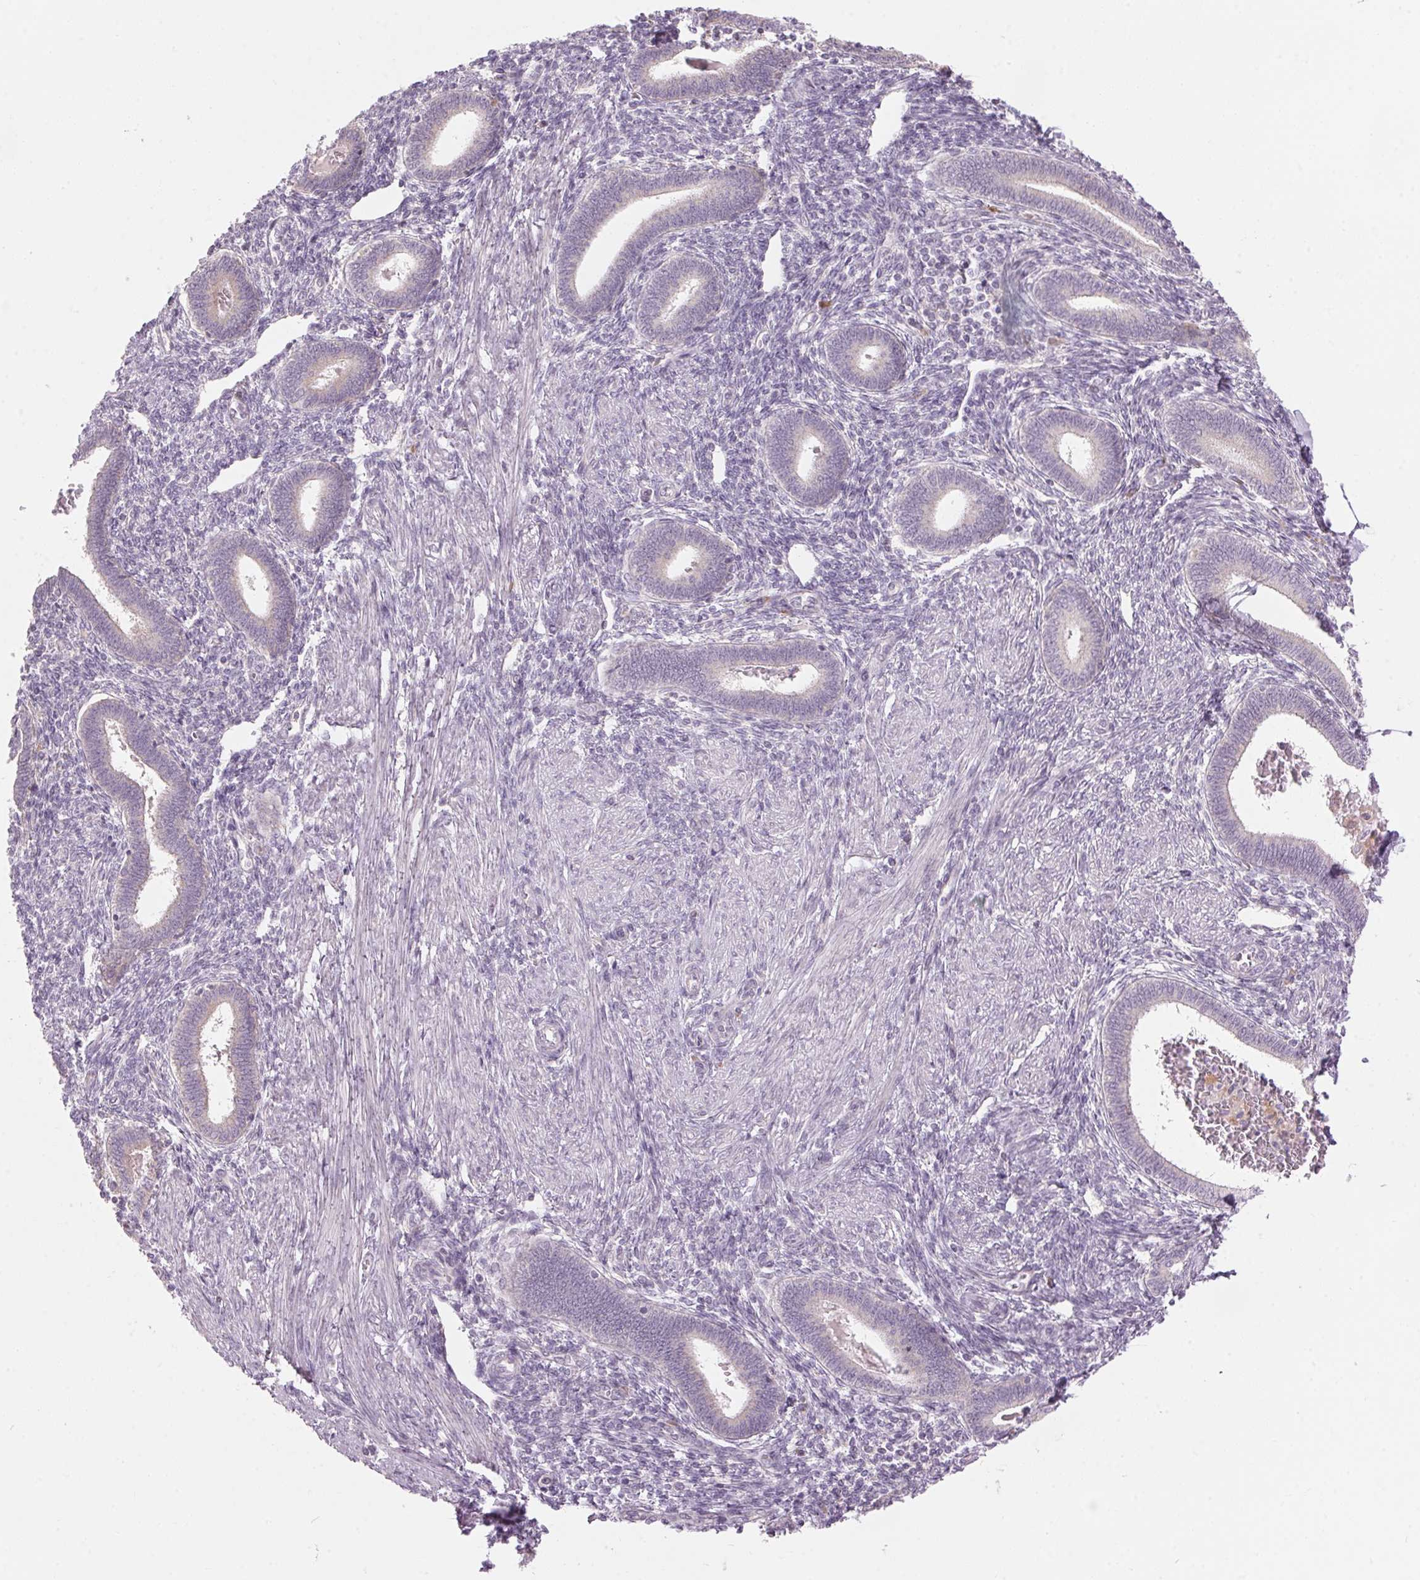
{"staining": {"intensity": "negative", "quantity": "none", "location": "none"}, "tissue": "endometrium", "cell_type": "Cells in endometrial stroma", "image_type": "normal", "snomed": [{"axis": "morphology", "description": "Normal tissue, NOS"}, {"axis": "topography", "description": "Endometrium"}], "caption": "Endometrium stained for a protein using IHC reveals no expression cells in endometrial stroma.", "gene": "GNMT", "patient": {"sex": "female", "age": 42}}